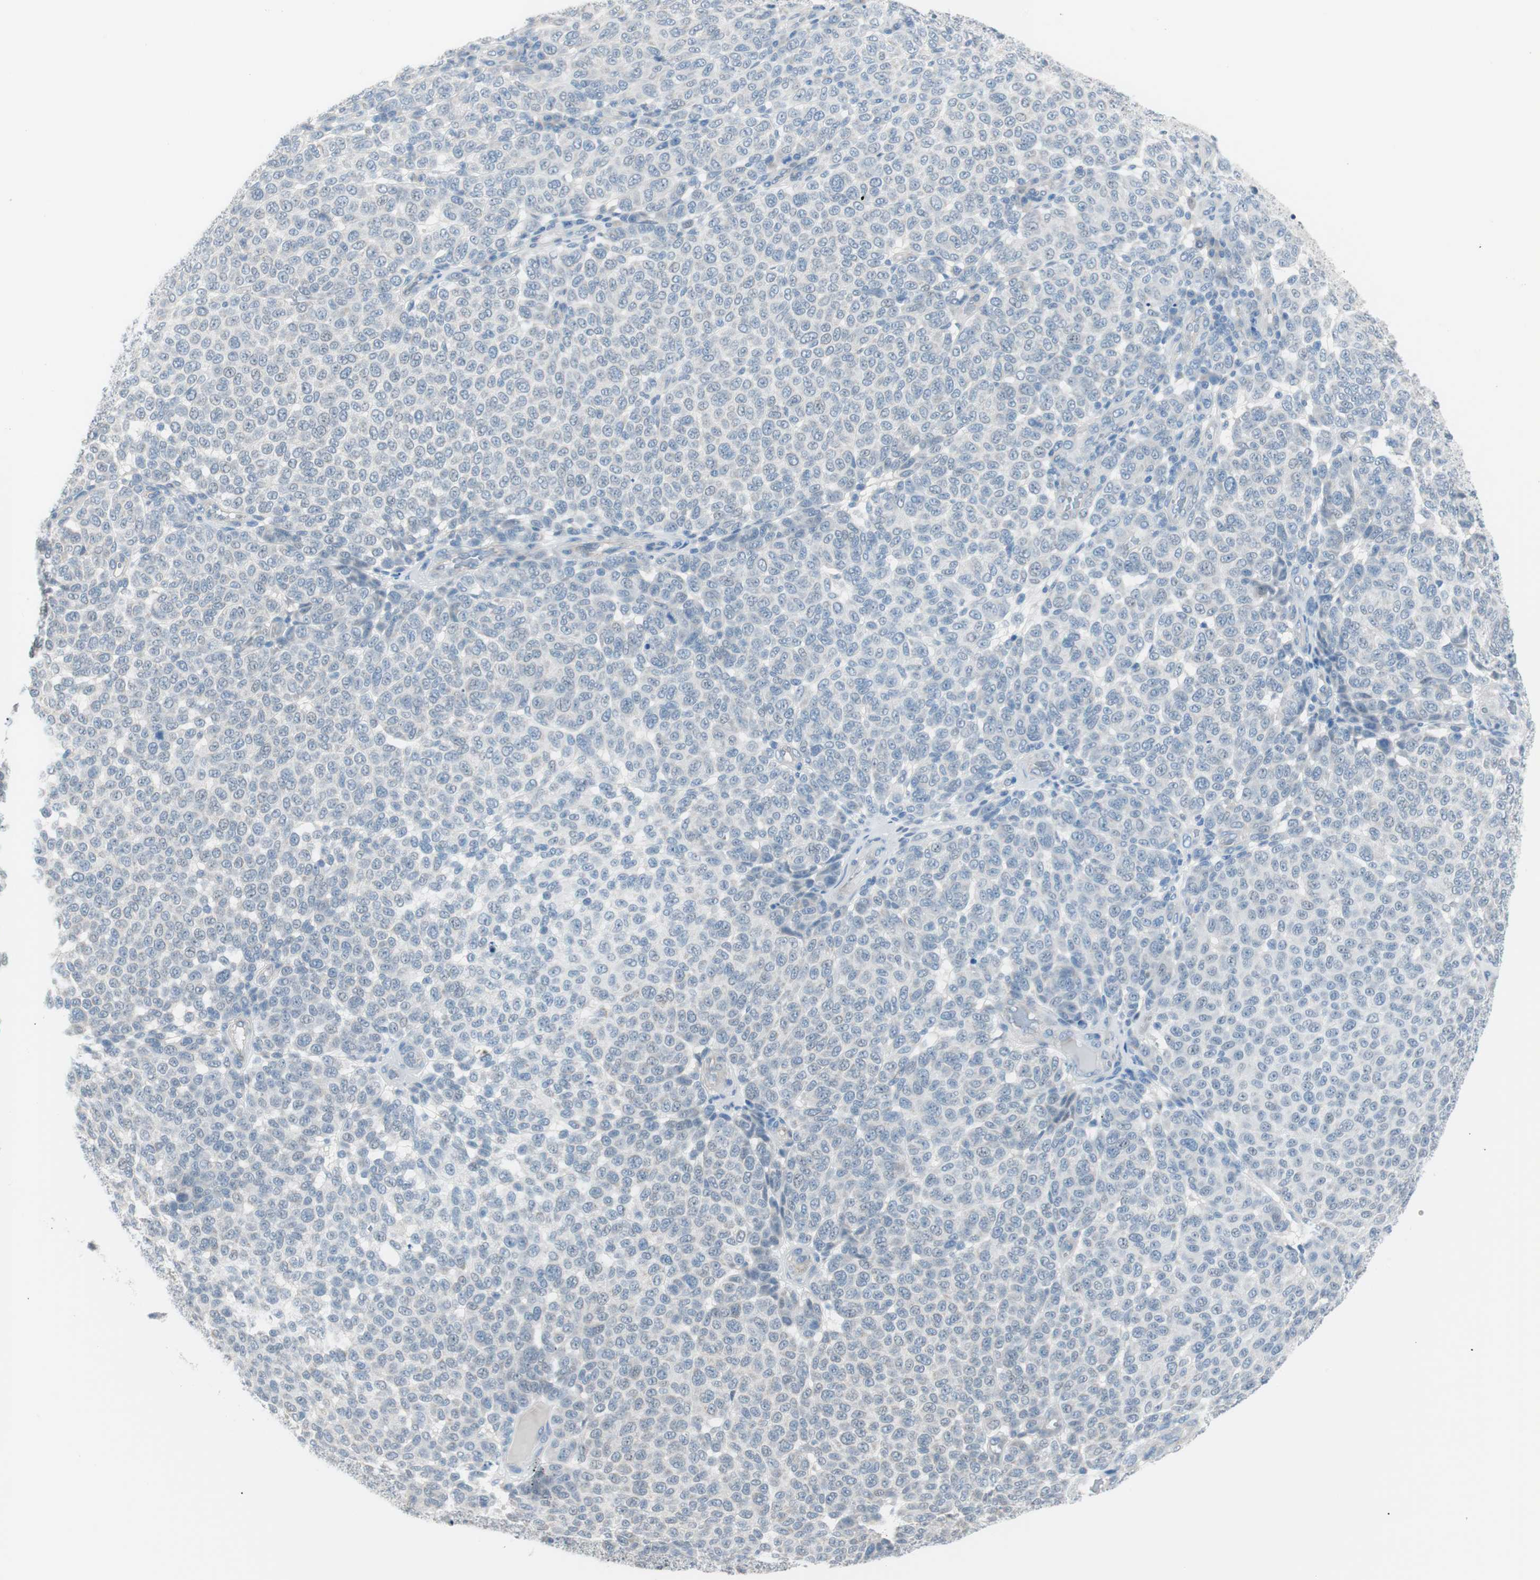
{"staining": {"intensity": "negative", "quantity": "none", "location": "none"}, "tissue": "melanoma", "cell_type": "Tumor cells", "image_type": "cancer", "snomed": [{"axis": "morphology", "description": "Malignant melanoma, NOS"}, {"axis": "topography", "description": "Skin"}], "caption": "Immunohistochemistry (IHC) histopathology image of neoplastic tissue: human malignant melanoma stained with DAB reveals no significant protein positivity in tumor cells.", "gene": "VIL1", "patient": {"sex": "male", "age": 59}}